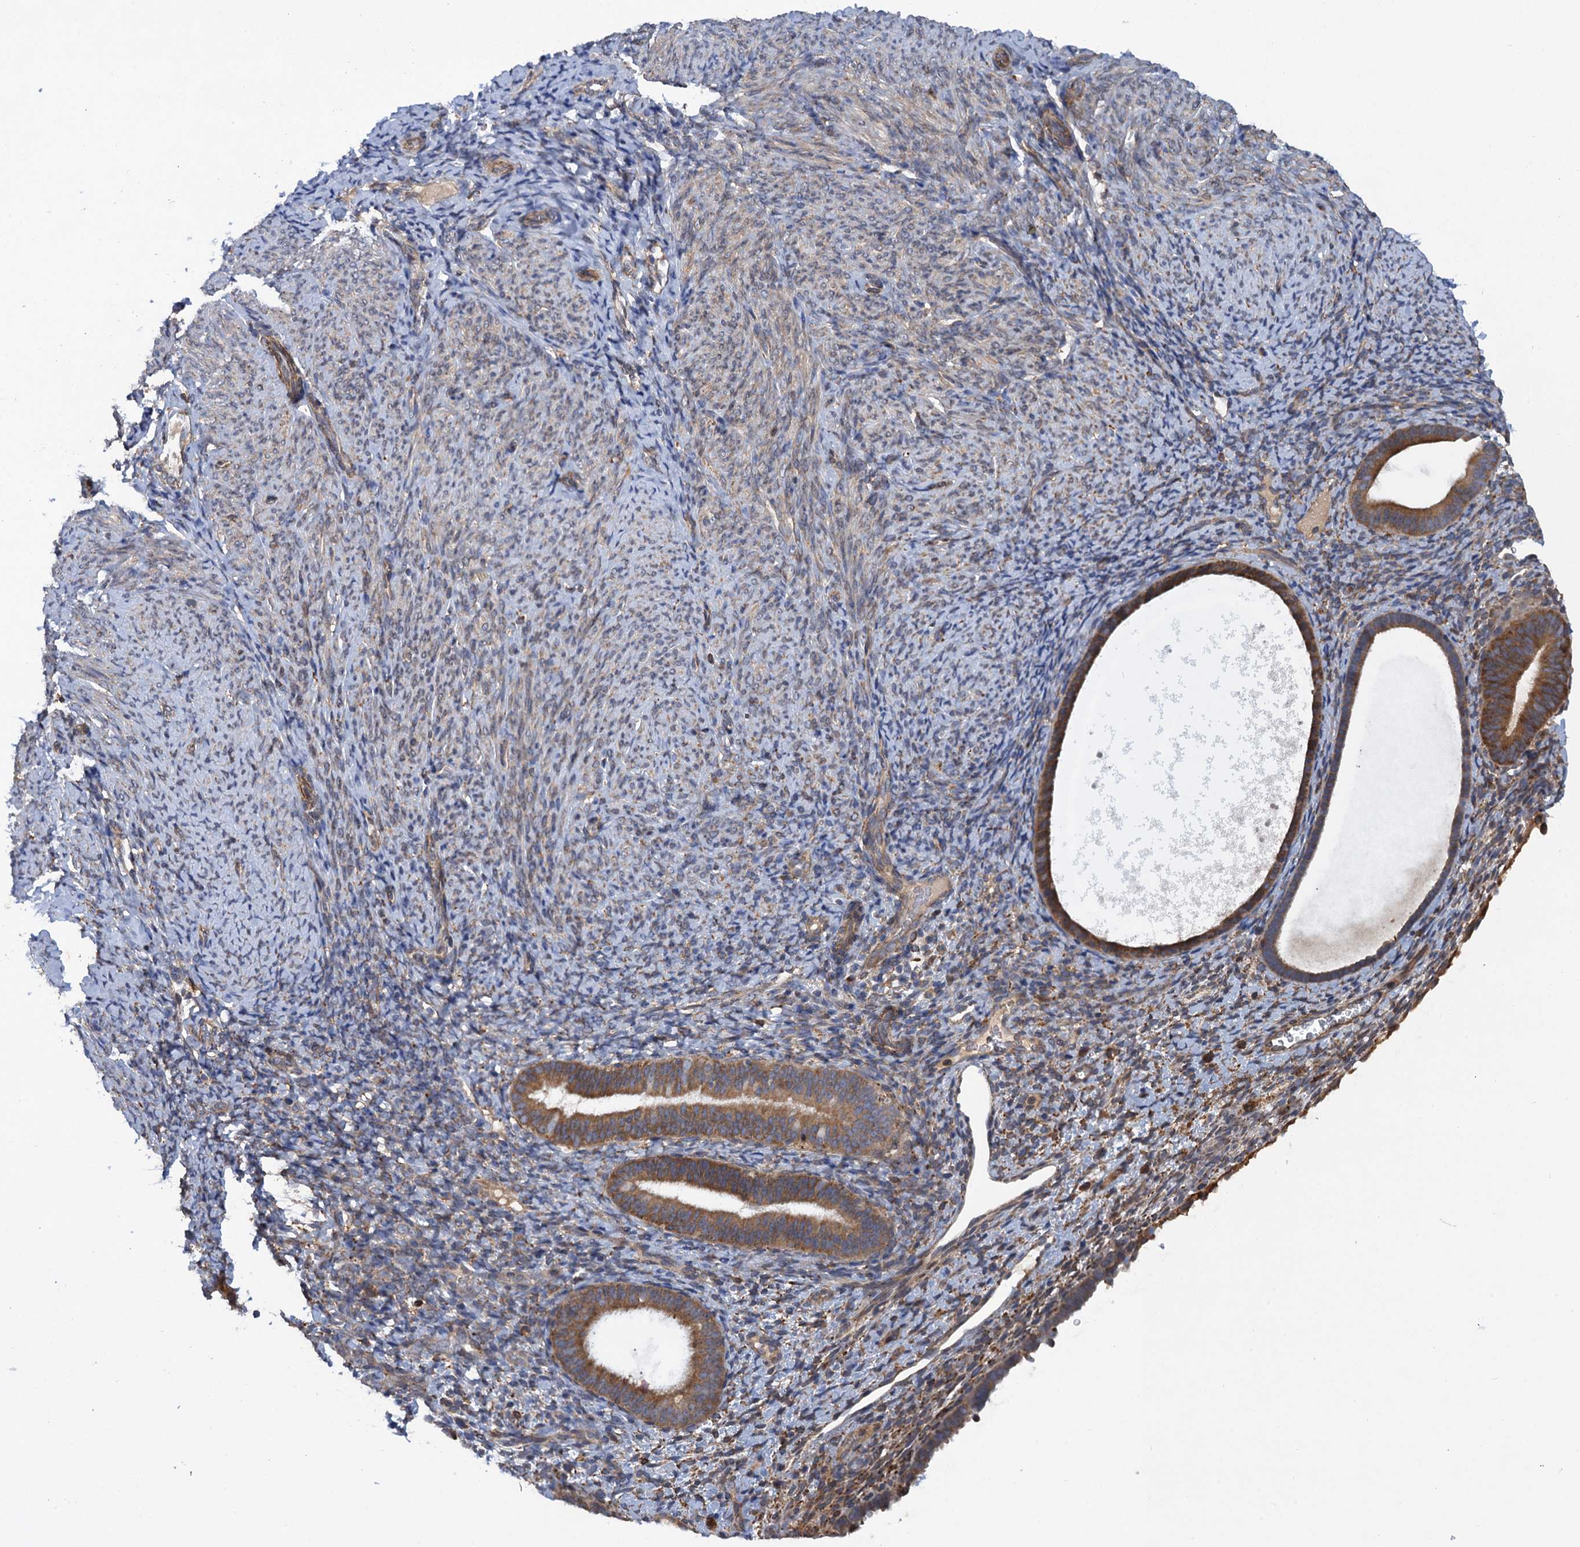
{"staining": {"intensity": "weak", "quantity": "<25%", "location": "cytoplasmic/membranous"}, "tissue": "endometrium", "cell_type": "Cells in endometrial stroma", "image_type": "normal", "snomed": [{"axis": "morphology", "description": "Normal tissue, NOS"}, {"axis": "topography", "description": "Endometrium"}], "caption": "Unremarkable endometrium was stained to show a protein in brown. There is no significant positivity in cells in endometrial stroma.", "gene": "ARMC5", "patient": {"sex": "female", "age": 65}}